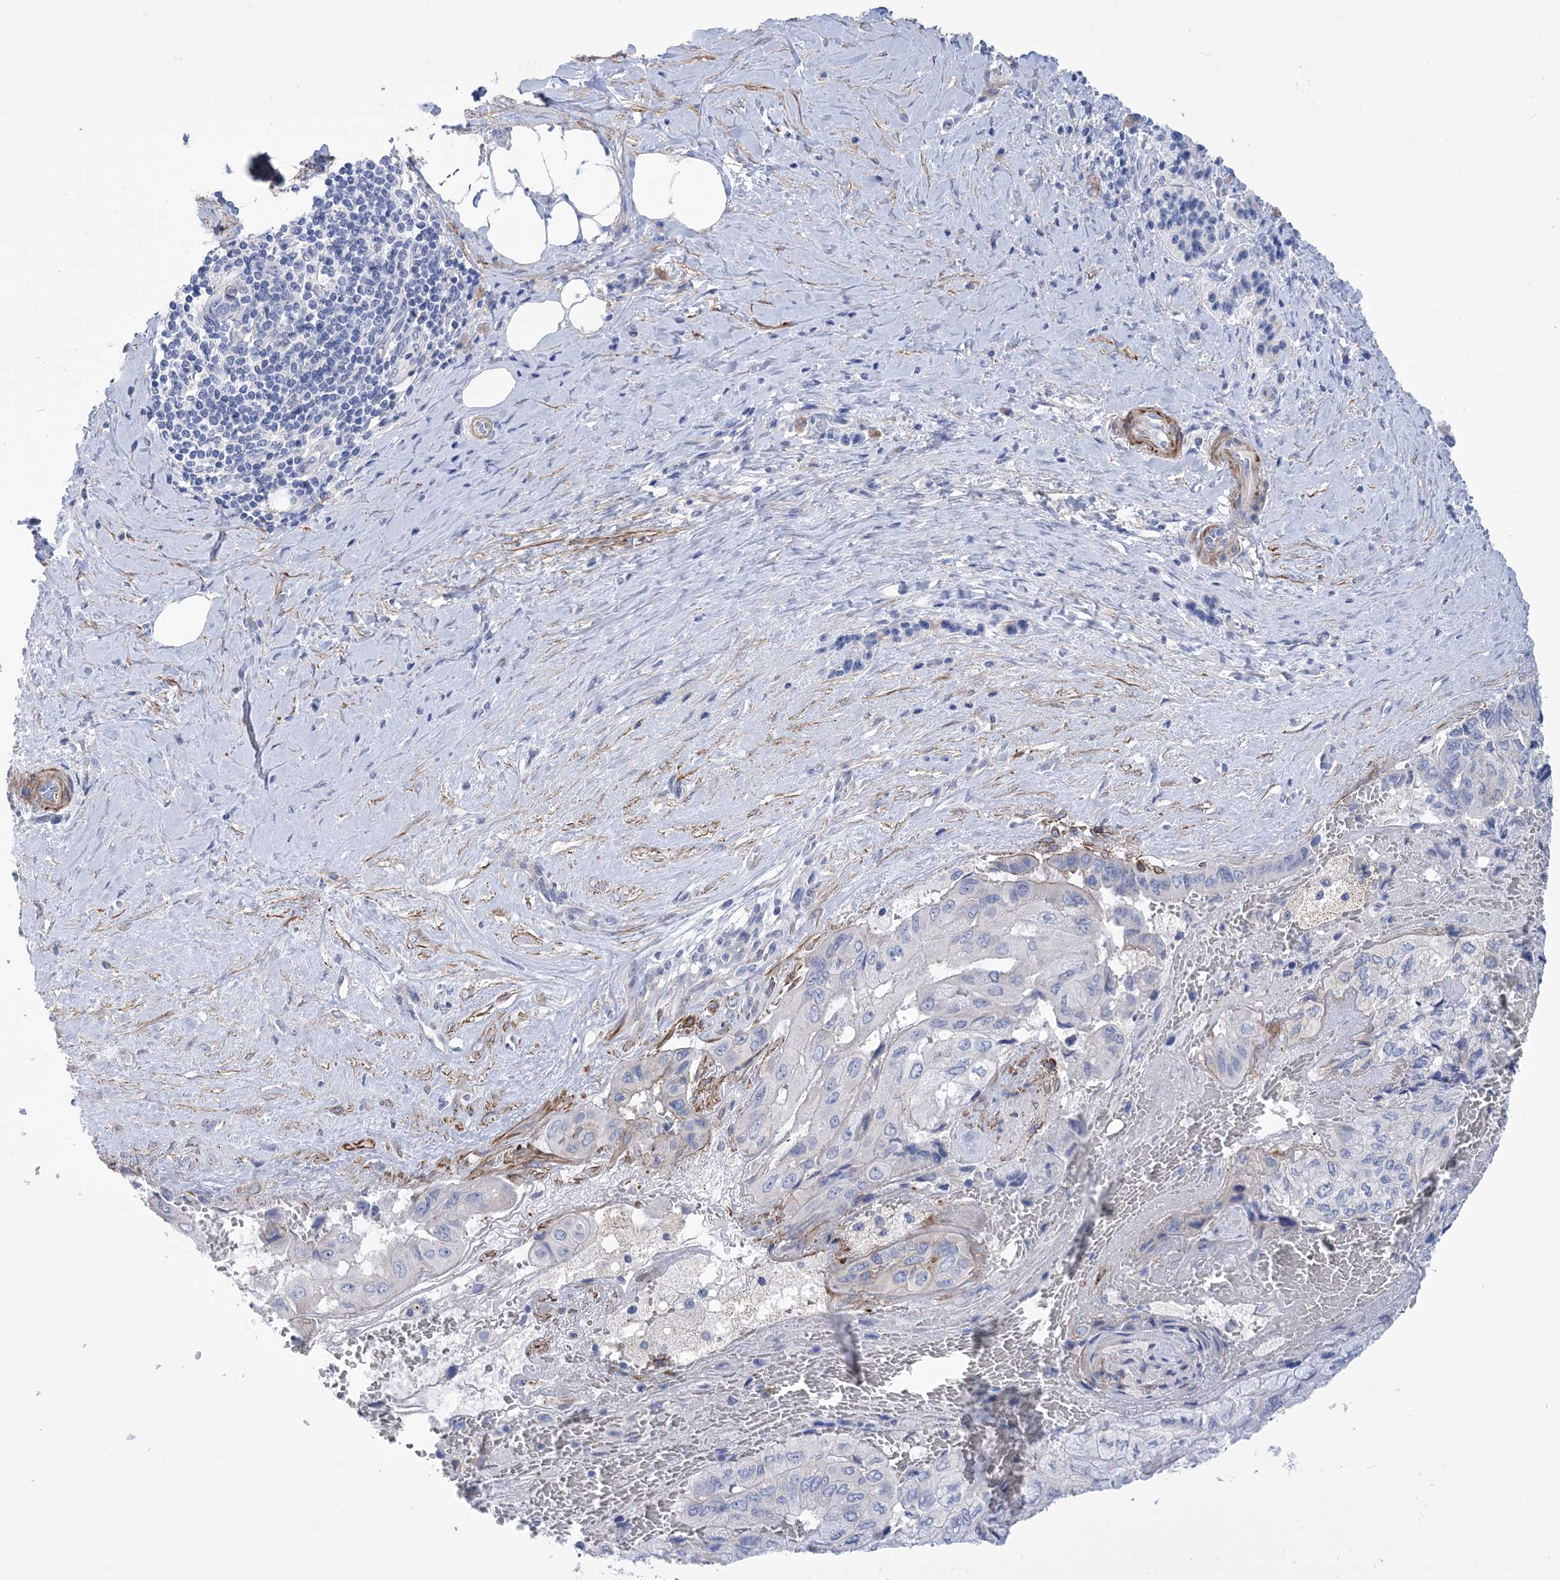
{"staining": {"intensity": "negative", "quantity": "none", "location": "none"}, "tissue": "pancreatic cancer", "cell_type": "Tumor cells", "image_type": "cancer", "snomed": [{"axis": "morphology", "description": "Adenocarcinoma, NOS"}, {"axis": "topography", "description": "Pancreas"}], "caption": "This photomicrograph is of adenocarcinoma (pancreatic) stained with immunohistochemistry (IHC) to label a protein in brown with the nuclei are counter-stained blue. There is no expression in tumor cells.", "gene": "WDR74", "patient": {"sex": "male", "age": 51}}